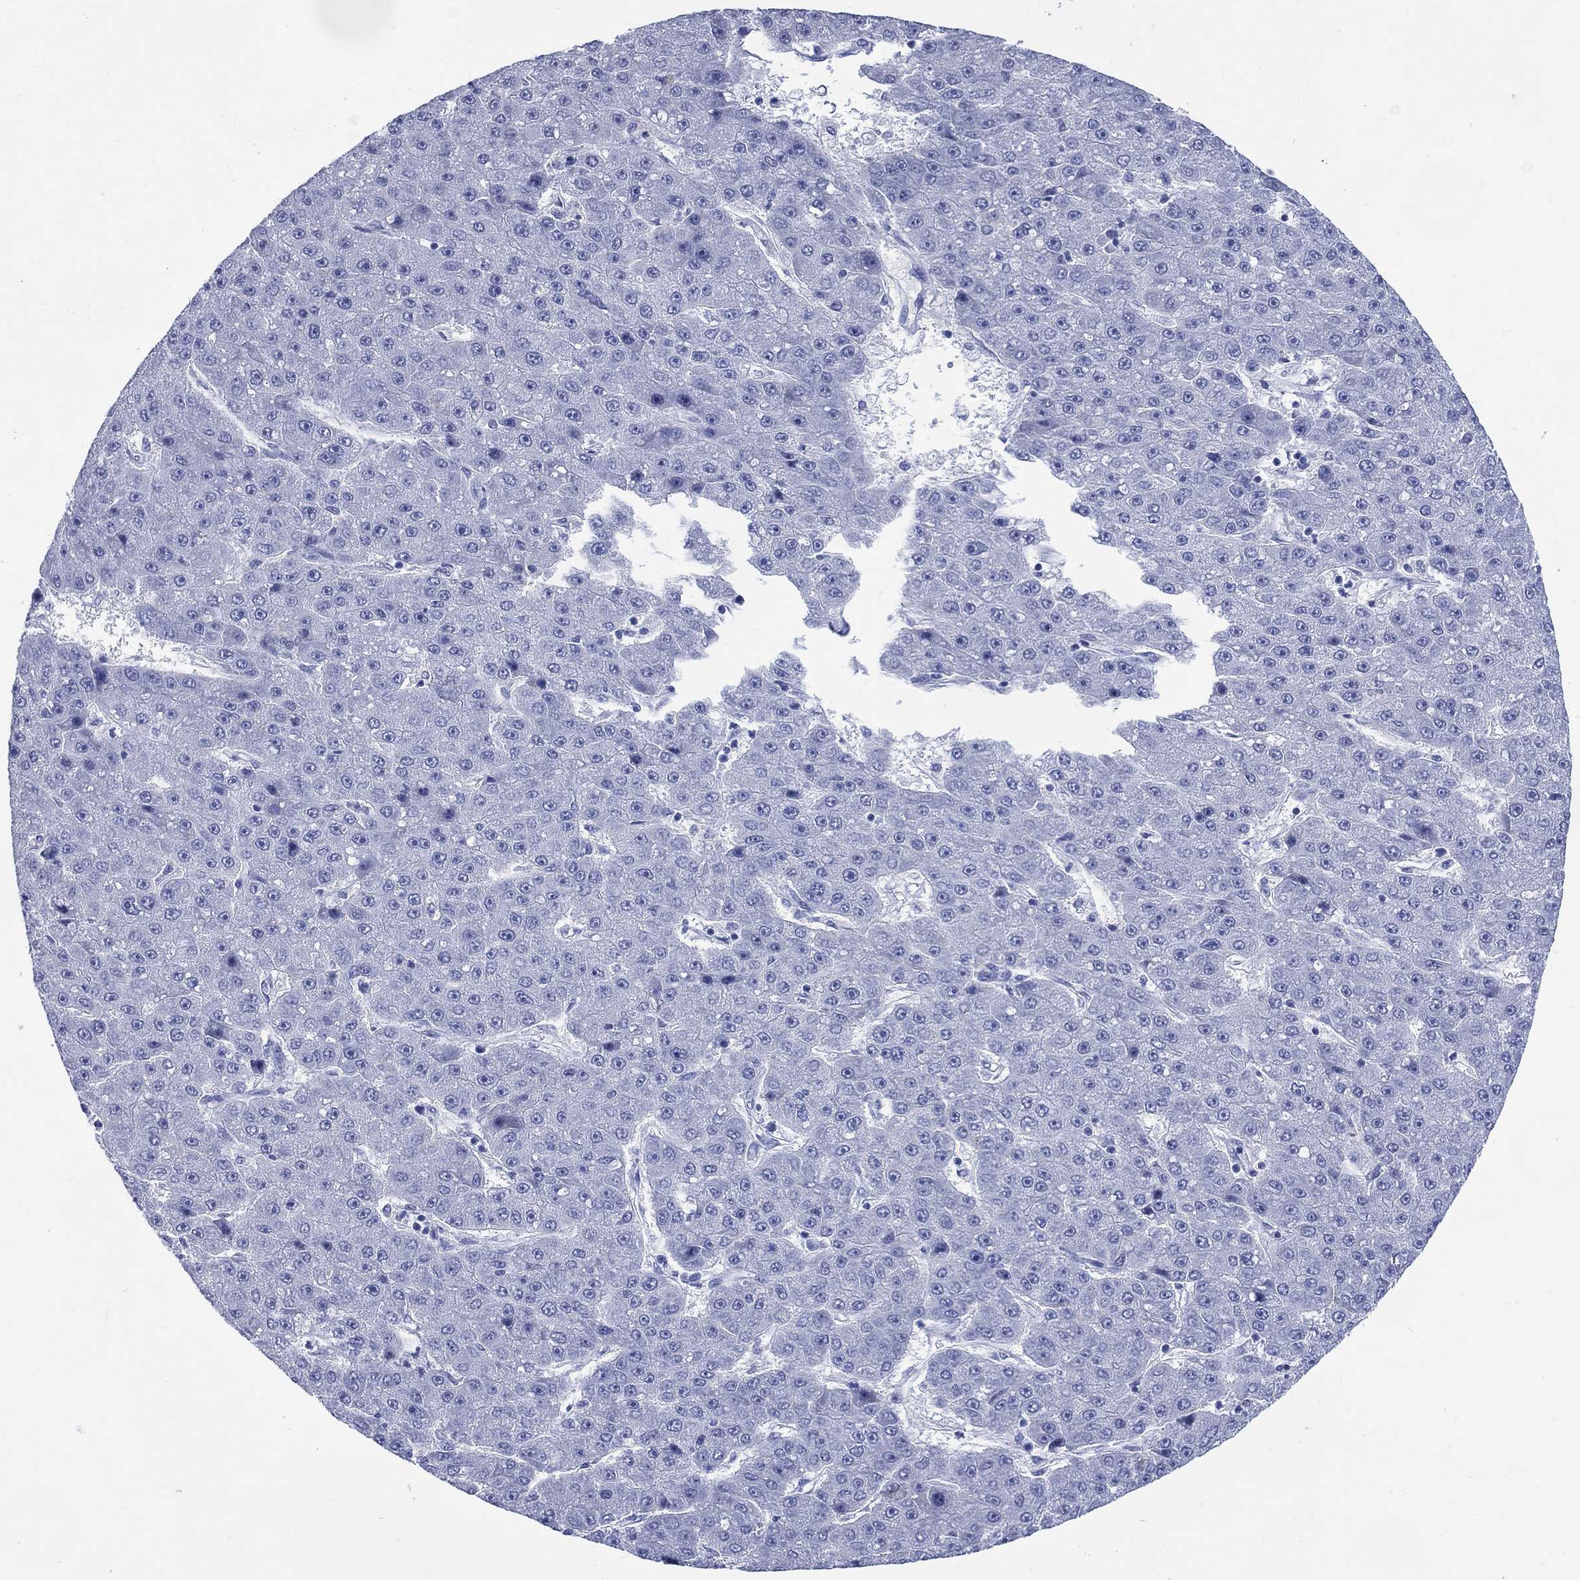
{"staining": {"intensity": "negative", "quantity": "none", "location": "none"}, "tissue": "liver cancer", "cell_type": "Tumor cells", "image_type": "cancer", "snomed": [{"axis": "morphology", "description": "Carcinoma, Hepatocellular, NOS"}, {"axis": "topography", "description": "Liver"}], "caption": "IHC of liver cancer (hepatocellular carcinoma) shows no staining in tumor cells.", "gene": "LRRD1", "patient": {"sex": "male", "age": 67}}